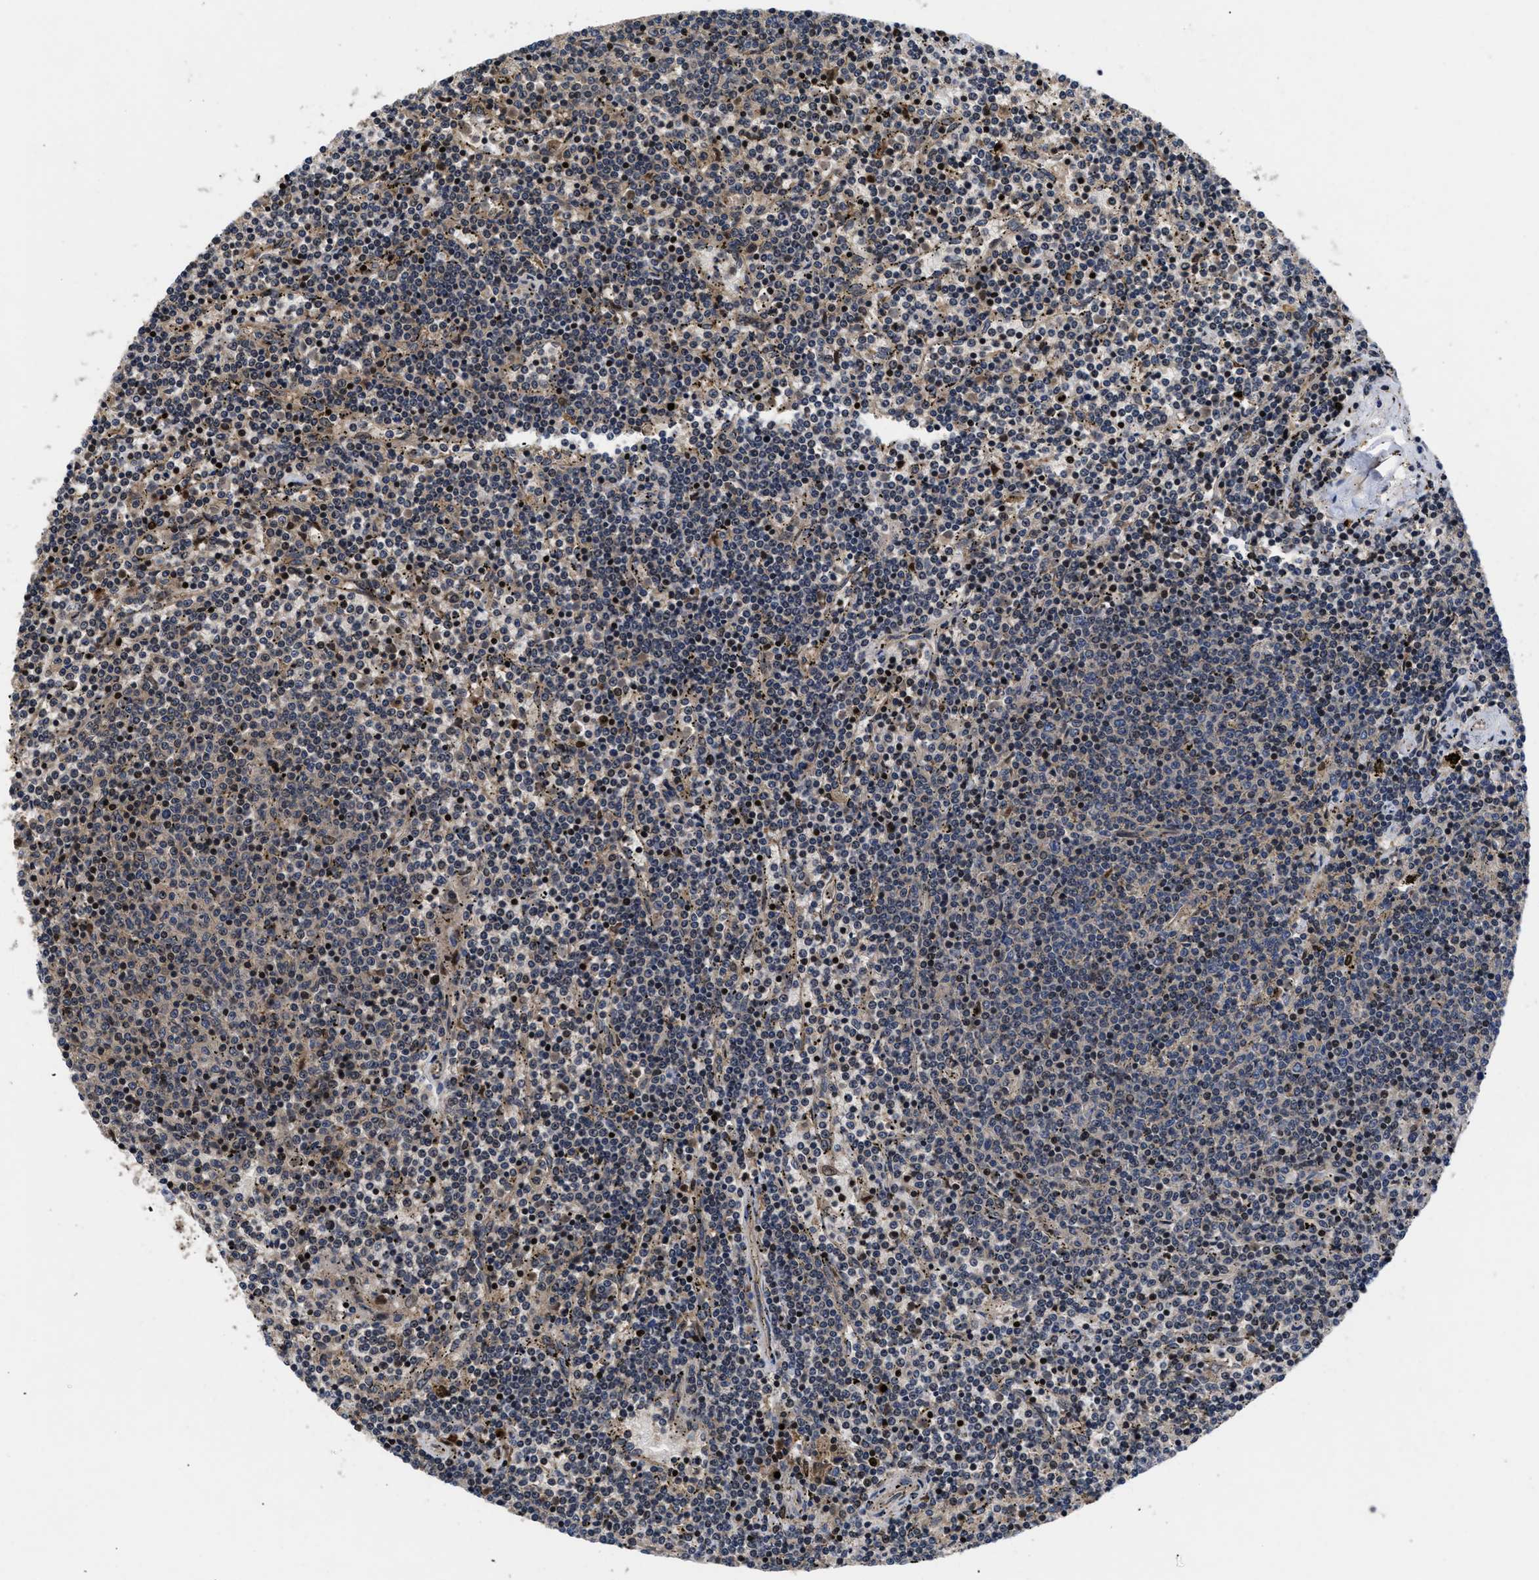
{"staining": {"intensity": "weak", "quantity": "<25%", "location": "cytoplasmic/membranous,nuclear"}, "tissue": "lymphoma", "cell_type": "Tumor cells", "image_type": "cancer", "snomed": [{"axis": "morphology", "description": "Malignant lymphoma, non-Hodgkin's type, Low grade"}, {"axis": "topography", "description": "Spleen"}], "caption": "A histopathology image of human malignant lymphoma, non-Hodgkin's type (low-grade) is negative for staining in tumor cells. (Brightfield microscopy of DAB immunohistochemistry at high magnification).", "gene": "FAM200A", "patient": {"sex": "female", "age": 50}}